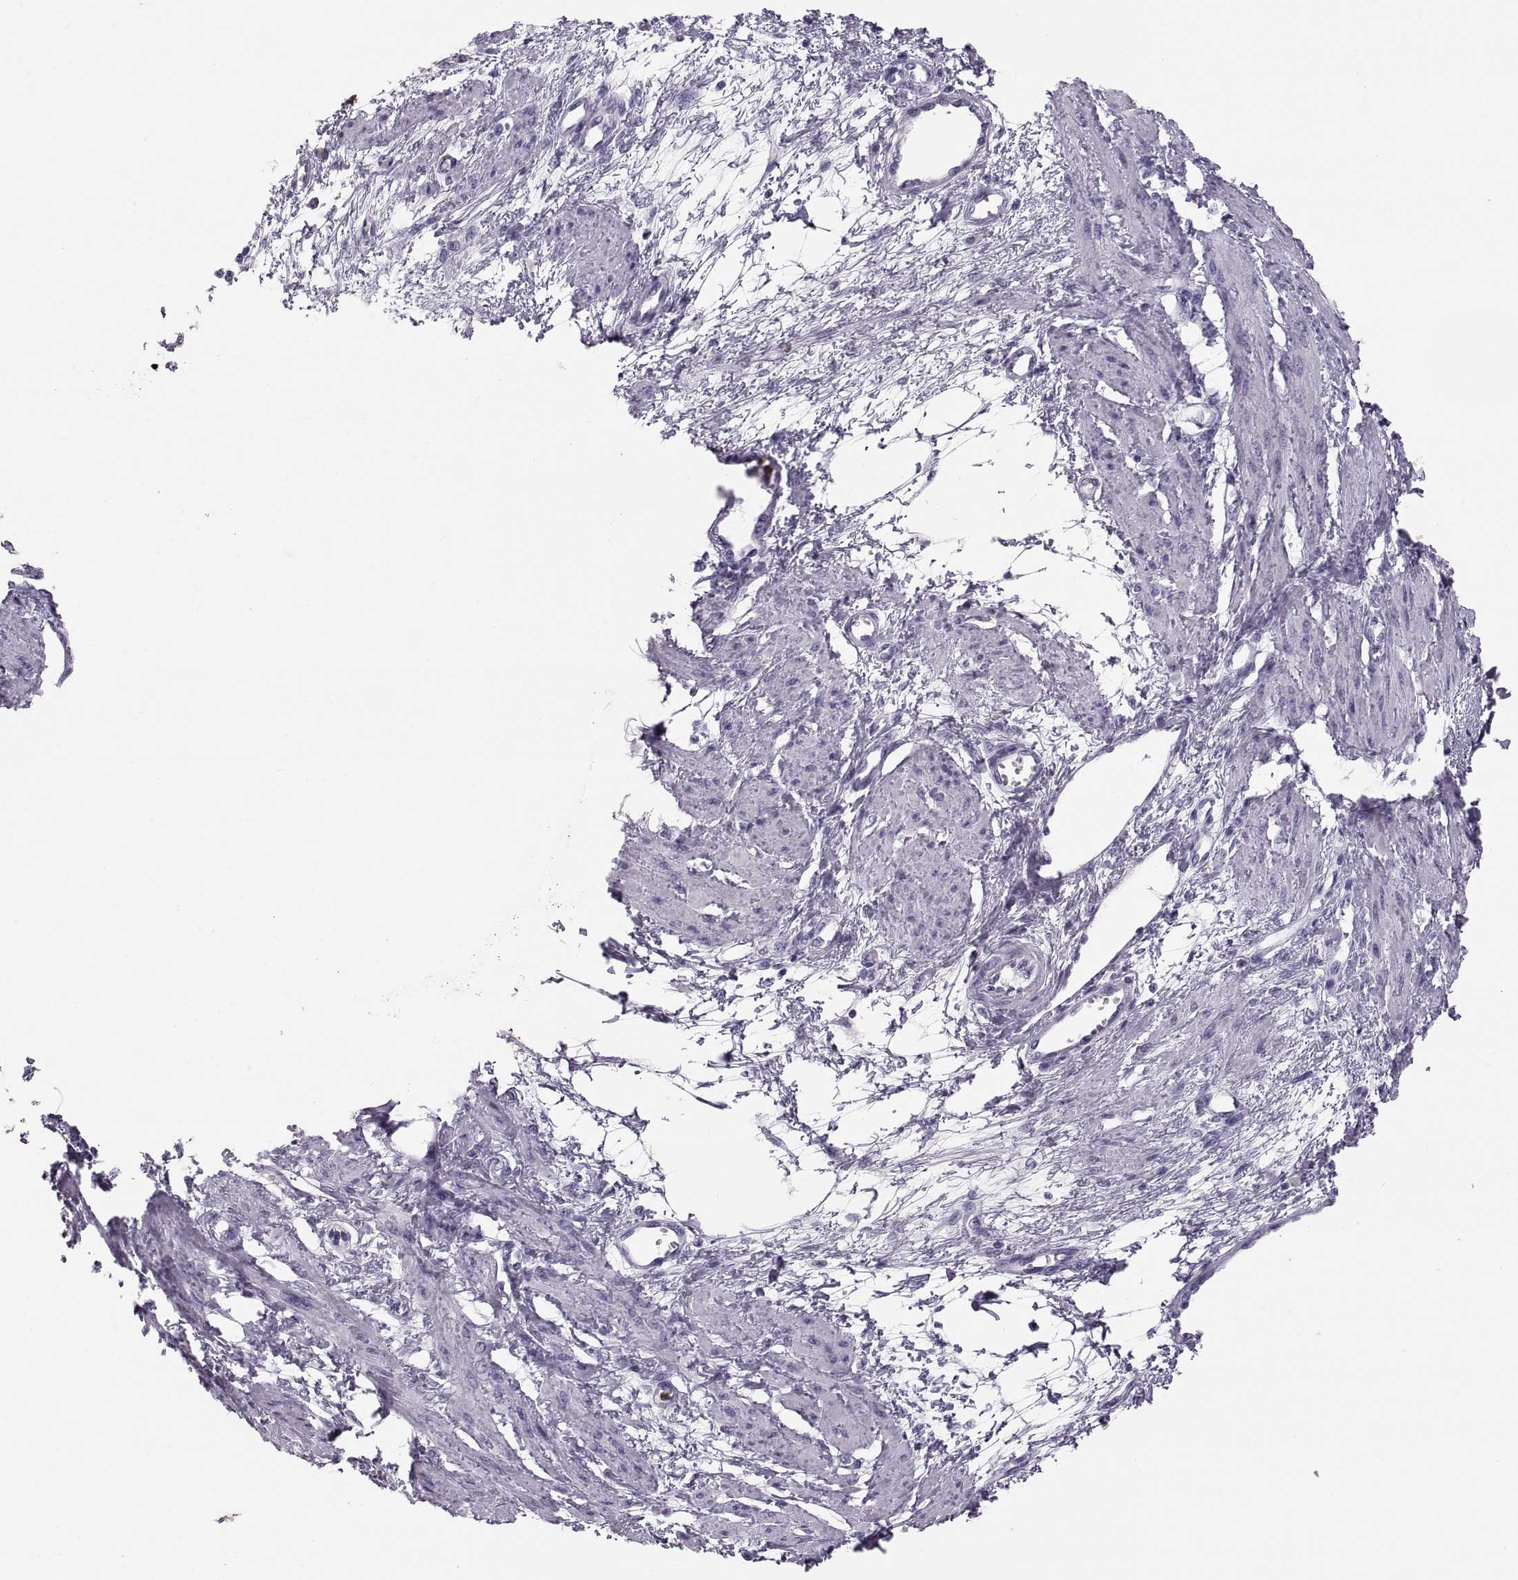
{"staining": {"intensity": "negative", "quantity": "none", "location": "none"}, "tissue": "smooth muscle", "cell_type": "Smooth muscle cells", "image_type": "normal", "snomed": [{"axis": "morphology", "description": "Normal tissue, NOS"}, {"axis": "topography", "description": "Smooth muscle"}, {"axis": "topography", "description": "Uterus"}], "caption": "Micrograph shows no protein expression in smooth muscle cells of benign smooth muscle. (Brightfield microscopy of DAB IHC at high magnification).", "gene": "MILR1", "patient": {"sex": "female", "age": 39}}